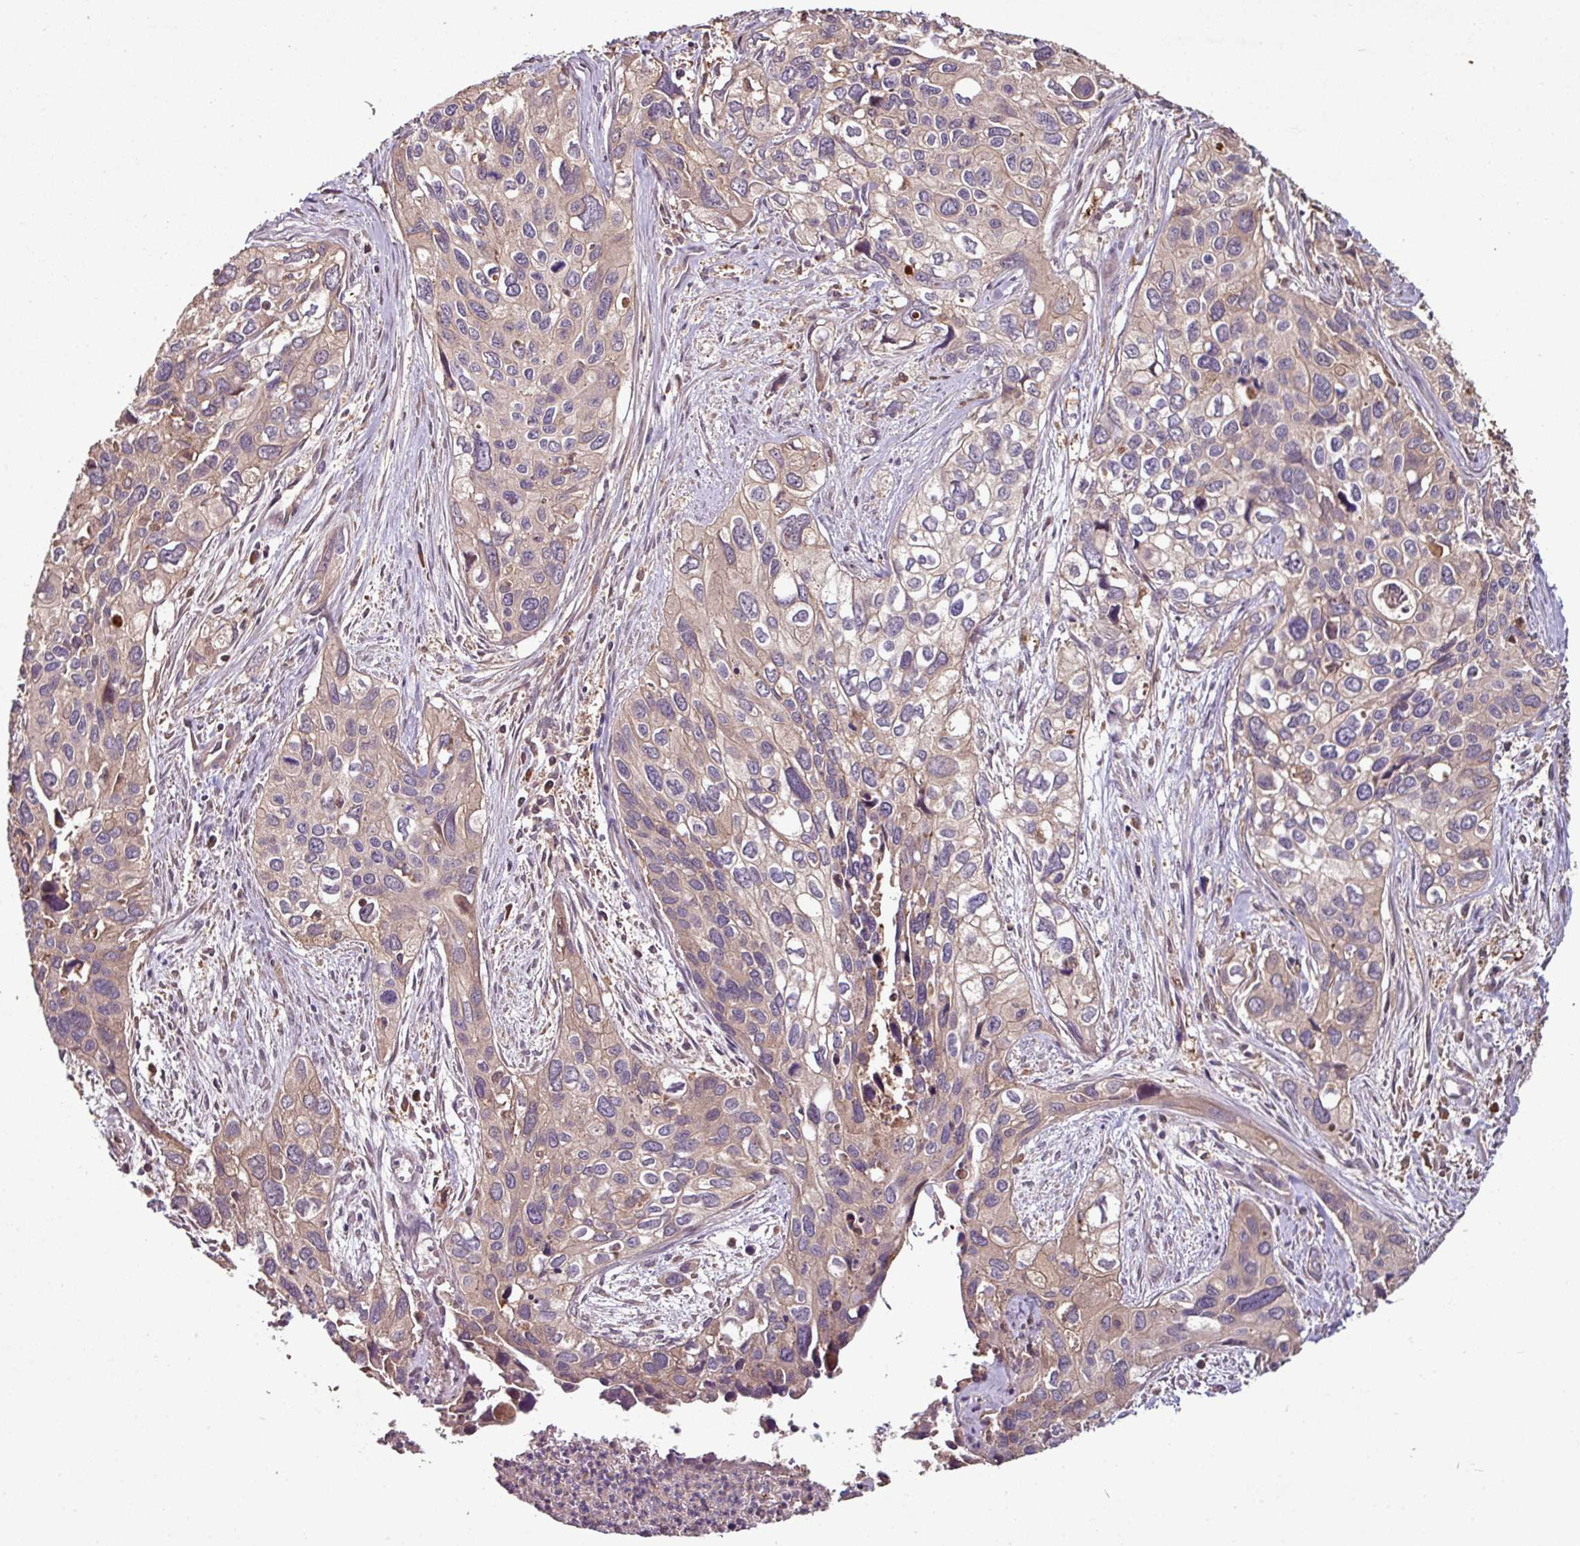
{"staining": {"intensity": "weak", "quantity": "25%-75%", "location": "cytoplasmic/membranous"}, "tissue": "cervical cancer", "cell_type": "Tumor cells", "image_type": "cancer", "snomed": [{"axis": "morphology", "description": "Squamous cell carcinoma, NOS"}, {"axis": "topography", "description": "Cervix"}], "caption": "Immunohistochemistry (IHC) photomicrograph of neoplastic tissue: cervical cancer (squamous cell carcinoma) stained using IHC reveals low levels of weak protein expression localized specifically in the cytoplasmic/membranous of tumor cells, appearing as a cytoplasmic/membranous brown color.", "gene": "GNPDA1", "patient": {"sex": "female", "age": 55}}